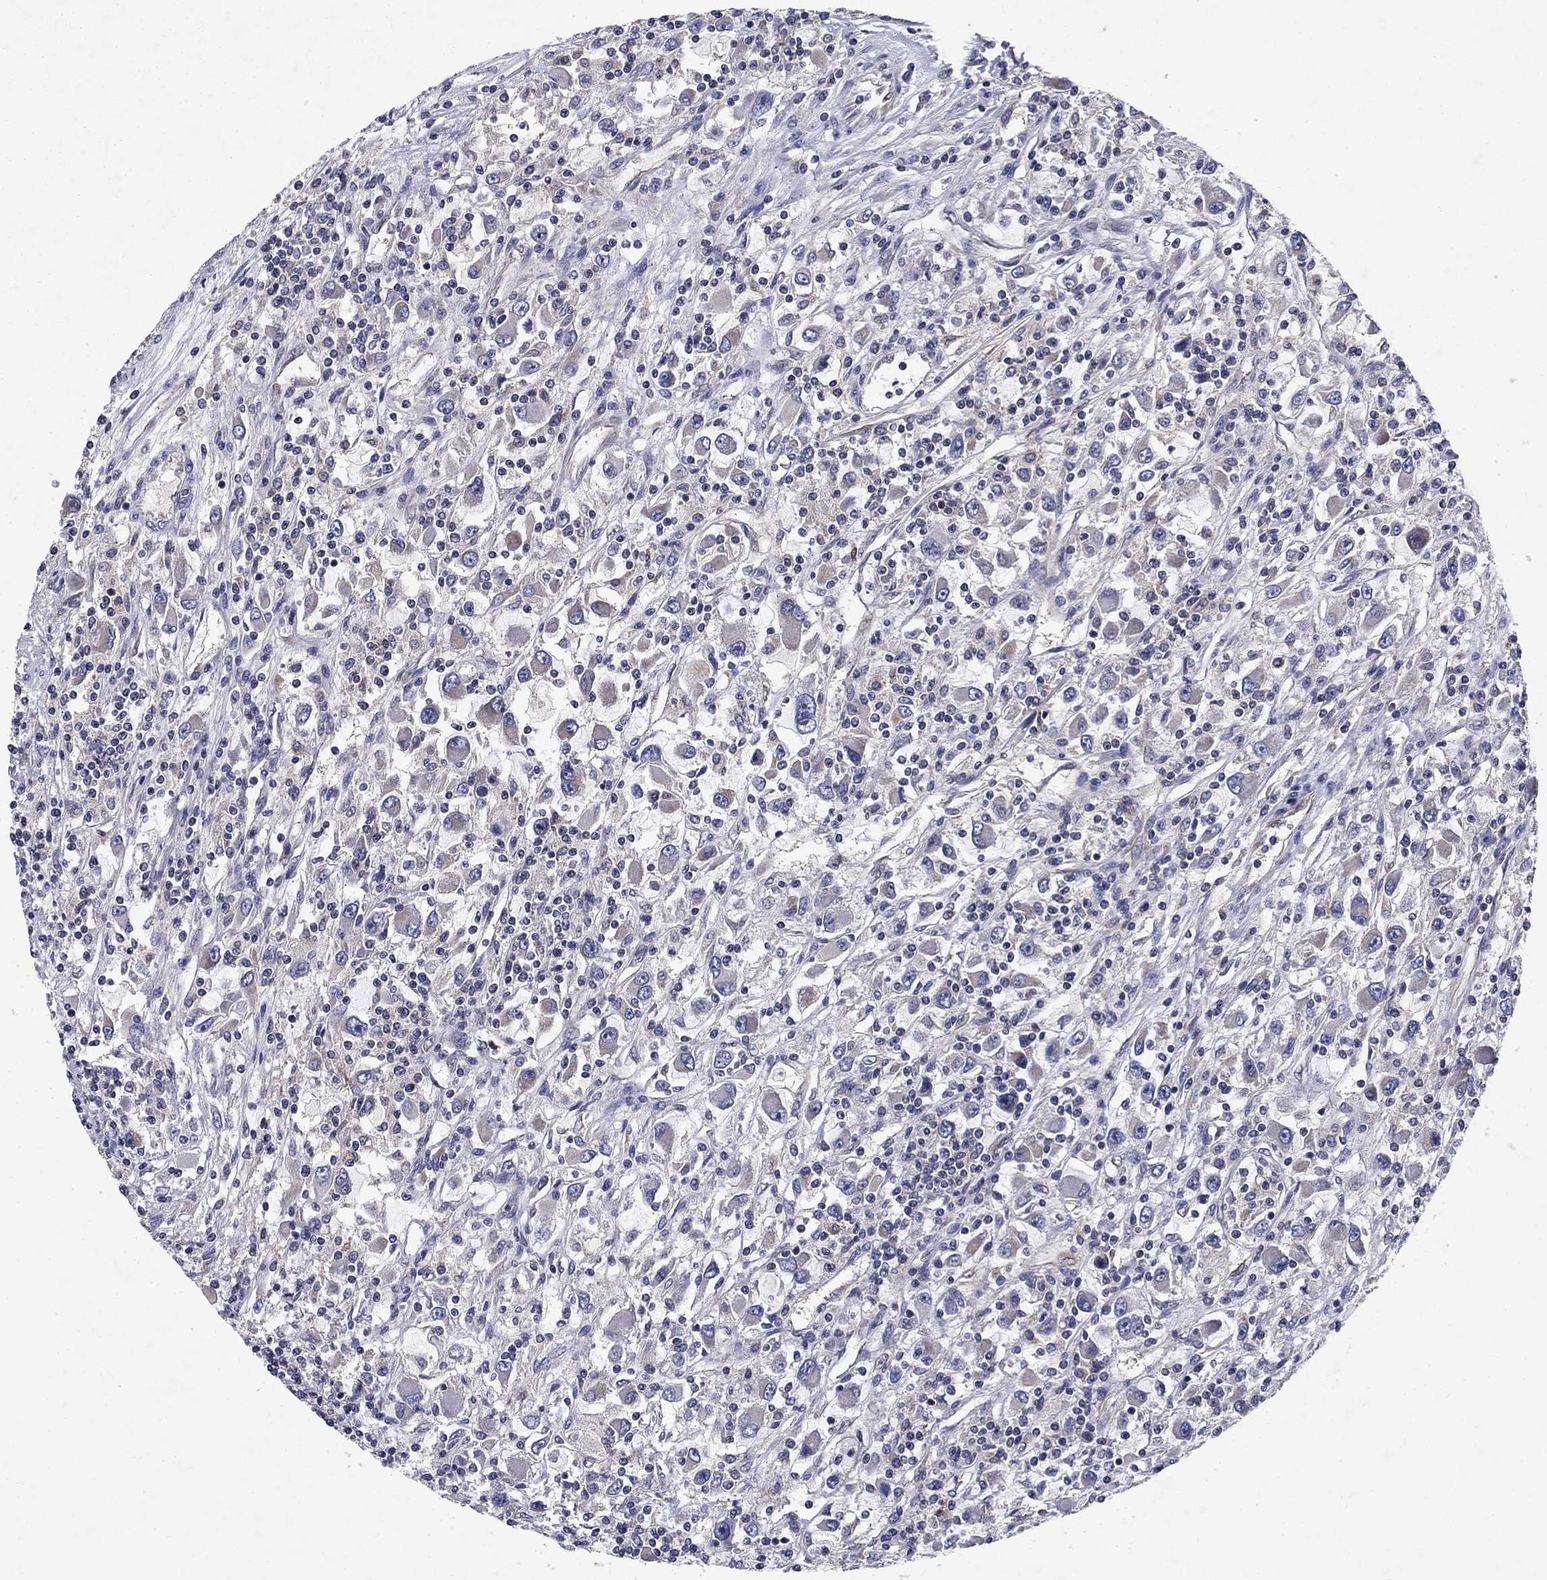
{"staining": {"intensity": "negative", "quantity": "none", "location": "none"}, "tissue": "renal cancer", "cell_type": "Tumor cells", "image_type": "cancer", "snomed": [{"axis": "morphology", "description": "Adenocarcinoma, NOS"}, {"axis": "topography", "description": "Kidney"}], "caption": "Immunohistochemistry (IHC) photomicrograph of neoplastic tissue: renal adenocarcinoma stained with DAB (3,3'-diaminobenzidine) exhibits no significant protein positivity in tumor cells. (Brightfield microscopy of DAB IHC at high magnification).", "gene": "GLTP", "patient": {"sex": "female", "age": 67}}